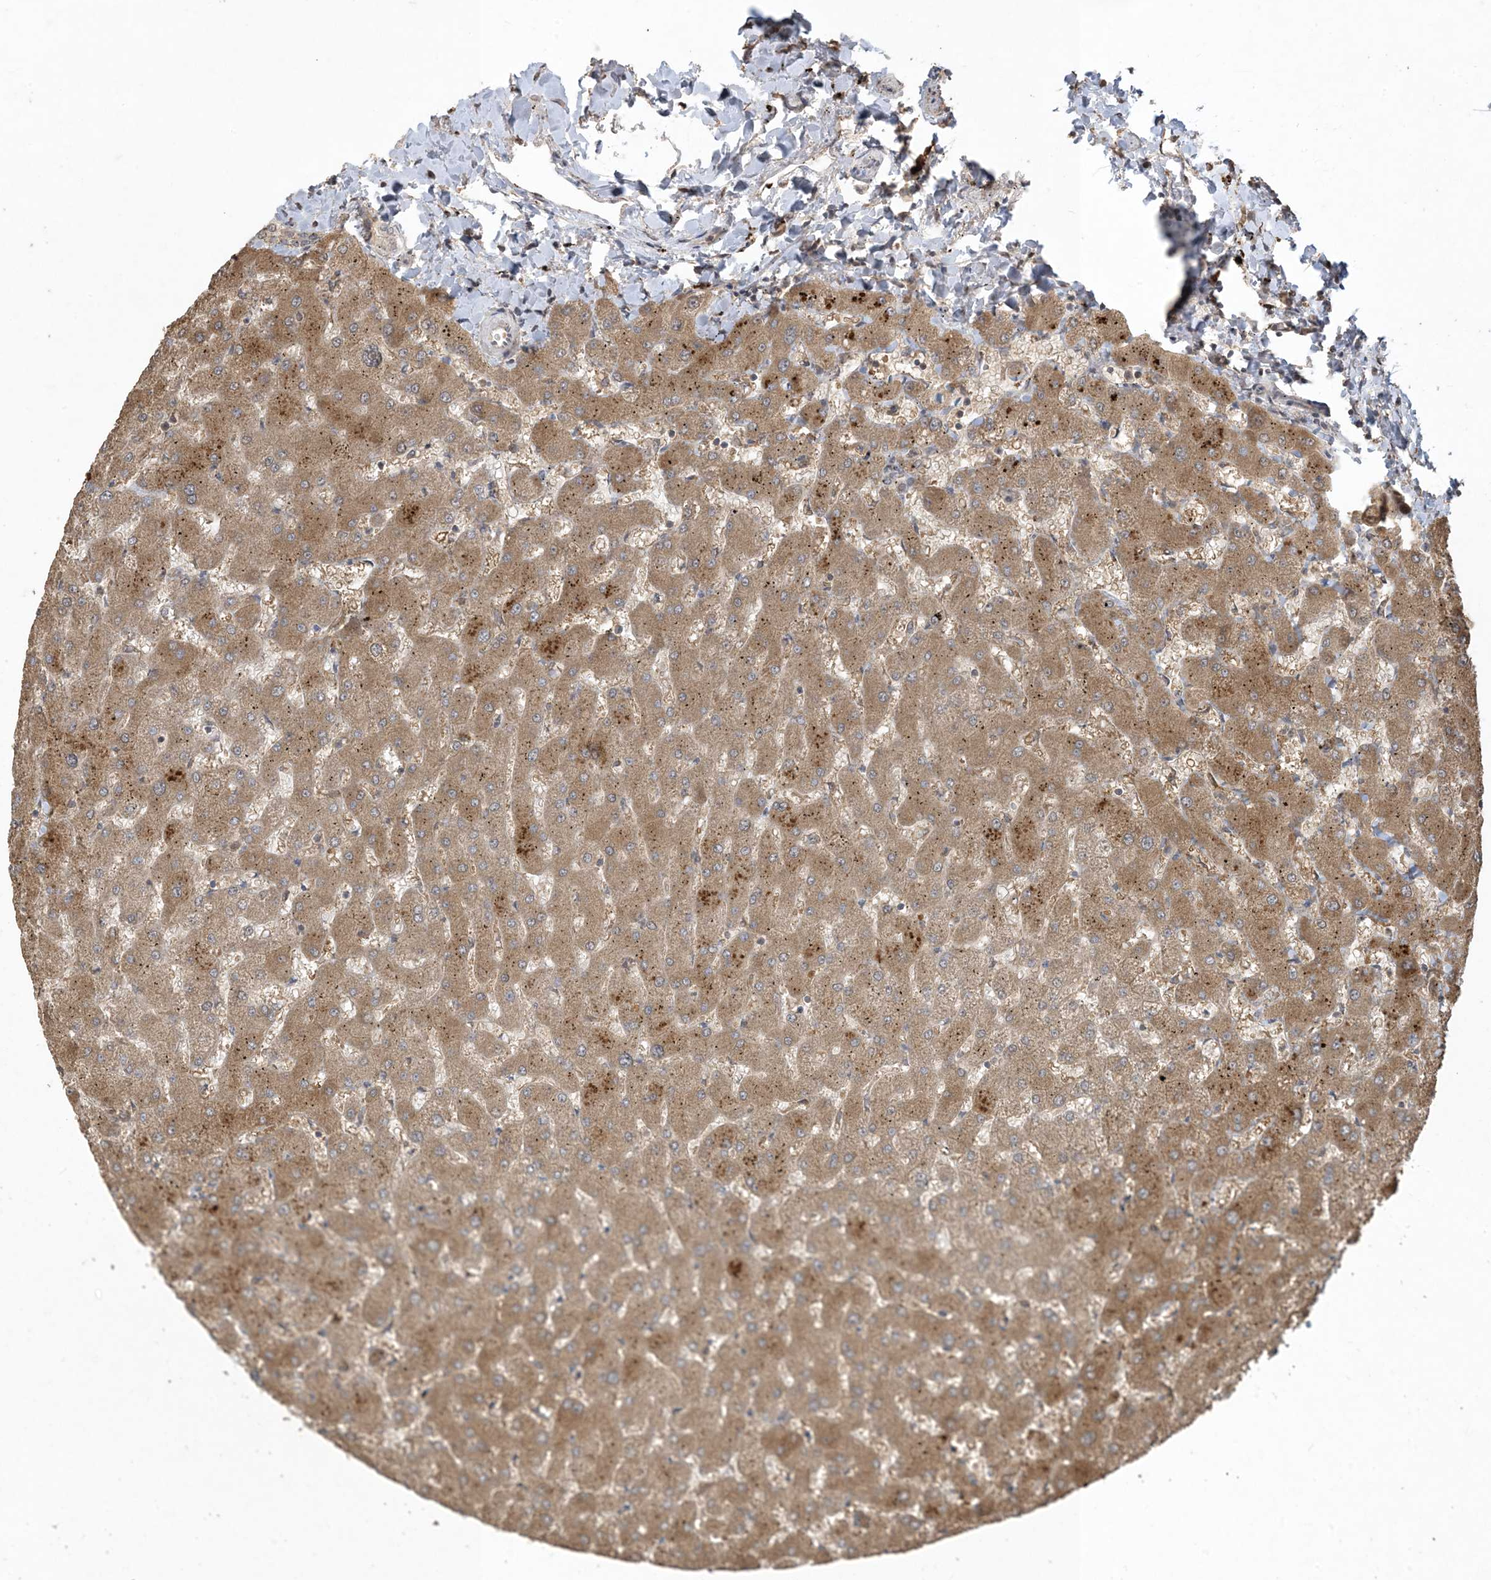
{"staining": {"intensity": "weak", "quantity": "<25%", "location": "cytoplasmic/membranous"}, "tissue": "liver", "cell_type": "Cholangiocytes", "image_type": "normal", "snomed": [{"axis": "morphology", "description": "Normal tissue, NOS"}, {"axis": "topography", "description": "Liver"}], "caption": "IHC histopathology image of benign human liver stained for a protein (brown), which exhibits no positivity in cholangiocytes. (Immunohistochemistry, brightfield microscopy, high magnification).", "gene": "EFCAB8", "patient": {"sex": "female", "age": 63}}